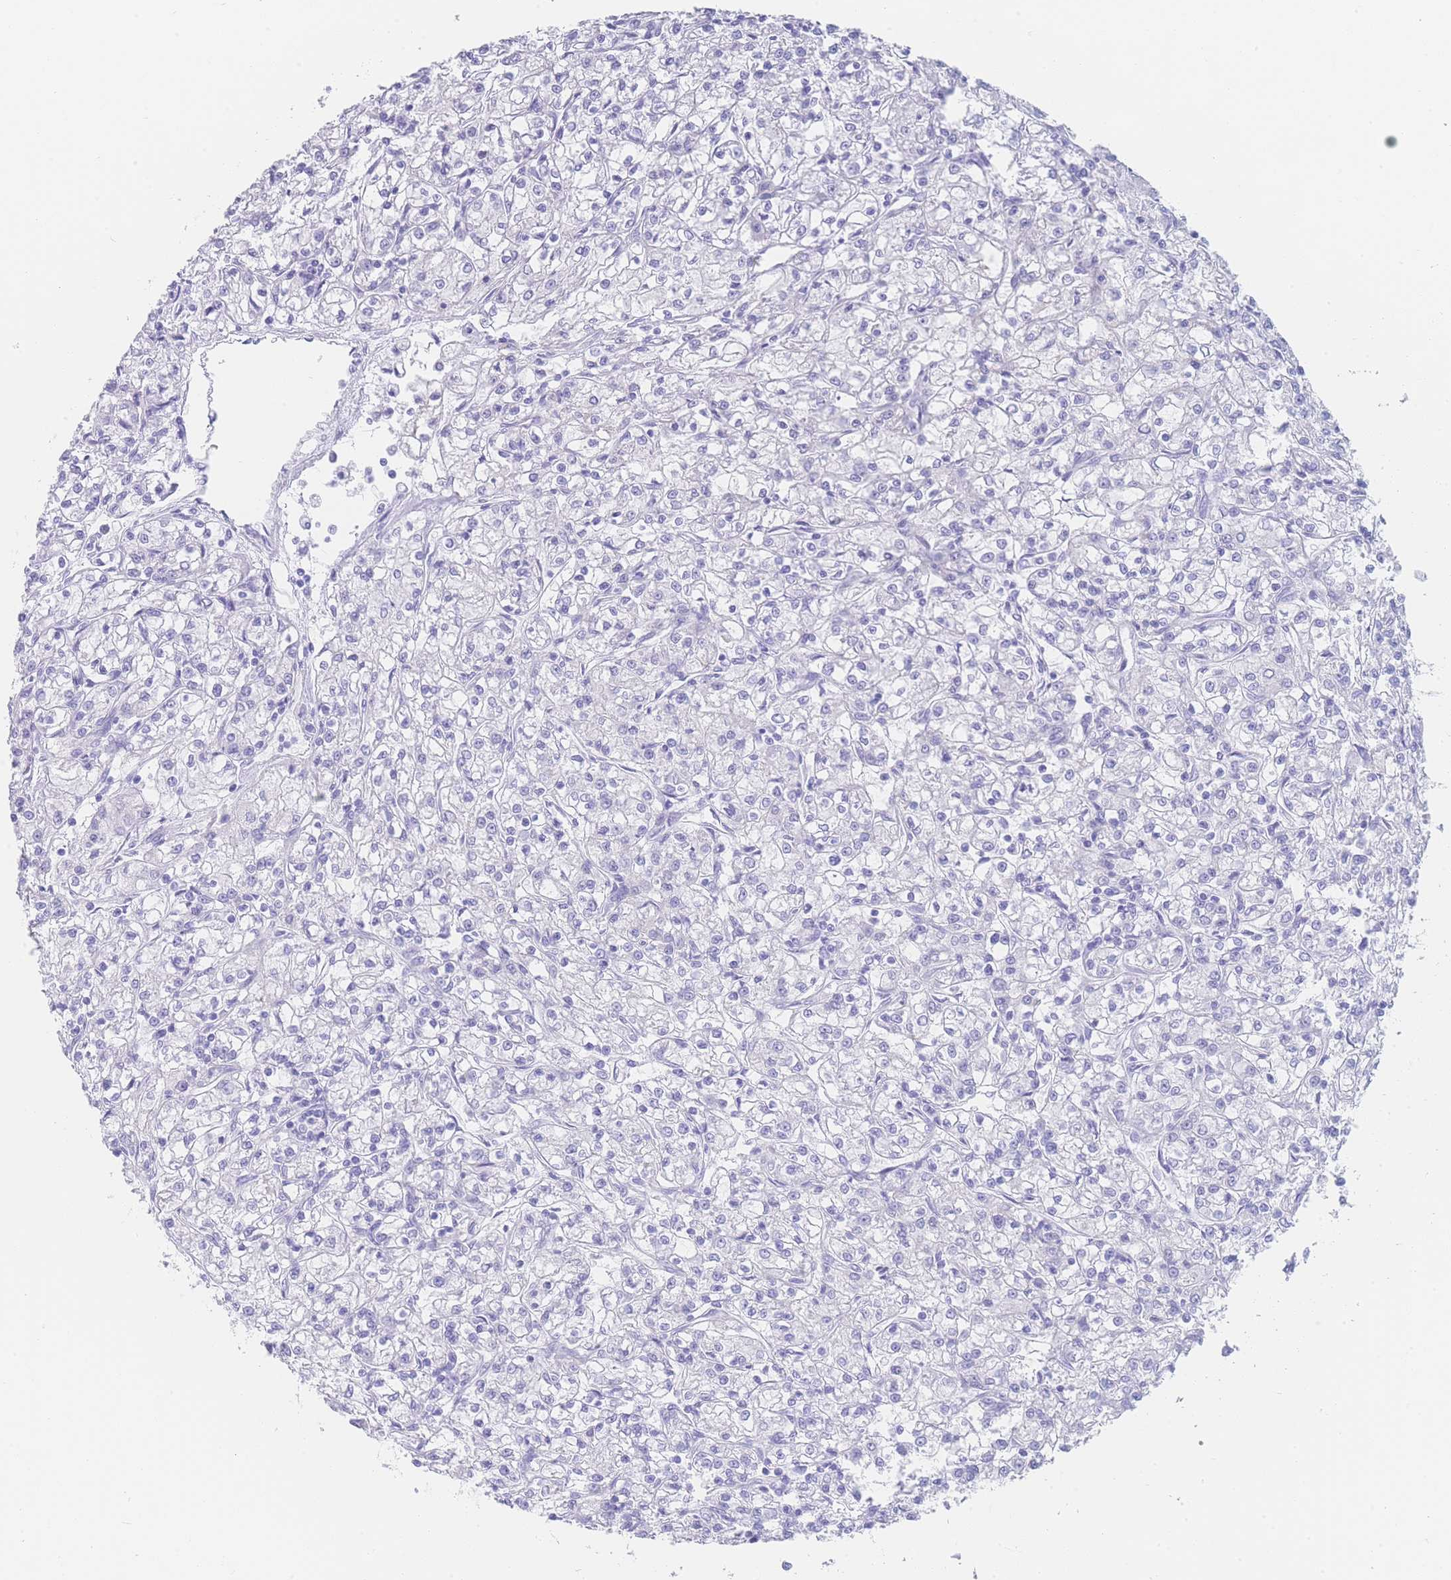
{"staining": {"intensity": "negative", "quantity": "none", "location": "none"}, "tissue": "renal cancer", "cell_type": "Tumor cells", "image_type": "cancer", "snomed": [{"axis": "morphology", "description": "Adenocarcinoma, NOS"}, {"axis": "topography", "description": "Kidney"}], "caption": "An IHC image of adenocarcinoma (renal) is shown. There is no staining in tumor cells of adenocarcinoma (renal). (Immunohistochemistry (ihc), brightfield microscopy, high magnification).", "gene": "LZTFL1", "patient": {"sex": "female", "age": 59}}